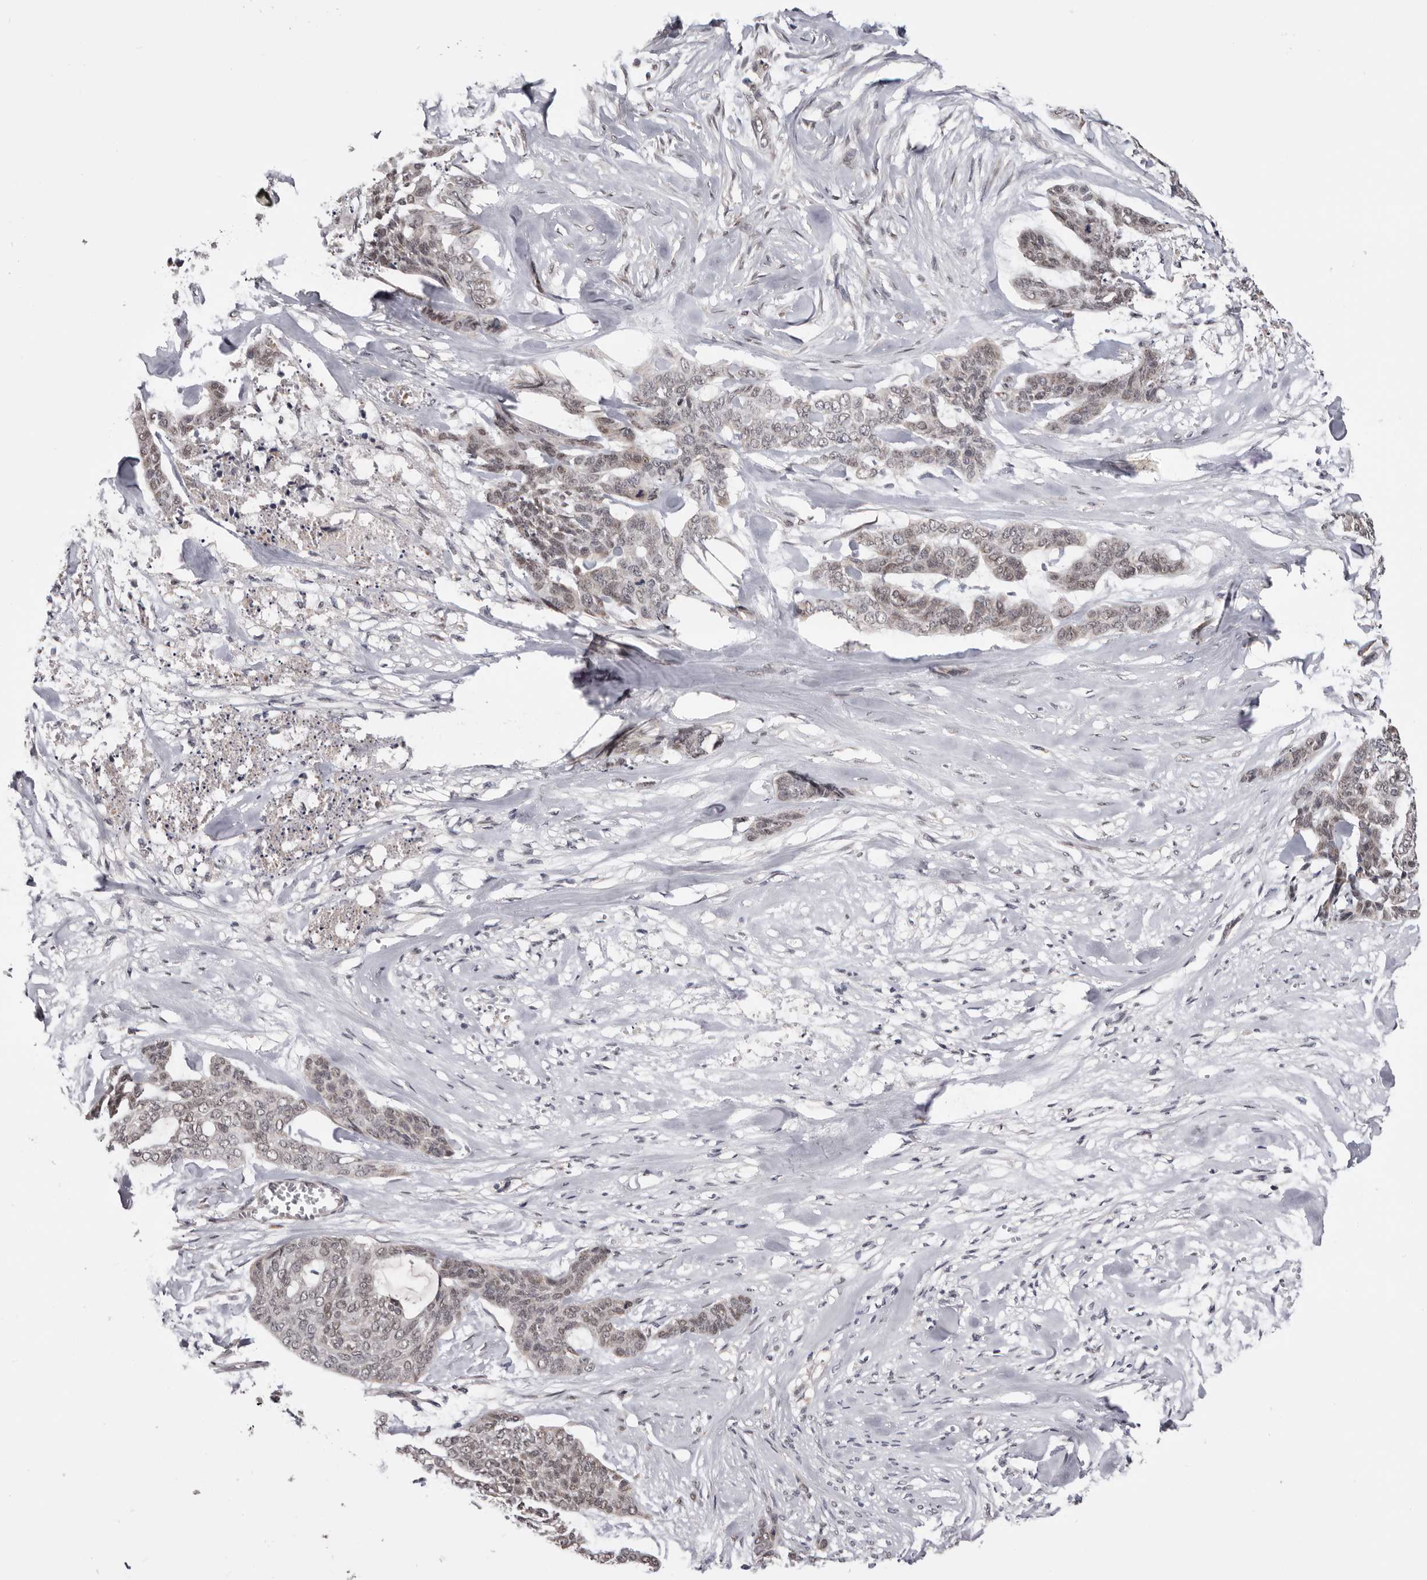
{"staining": {"intensity": "weak", "quantity": "25%-75%", "location": "cytoplasmic/membranous,nuclear"}, "tissue": "skin cancer", "cell_type": "Tumor cells", "image_type": "cancer", "snomed": [{"axis": "morphology", "description": "Basal cell carcinoma"}, {"axis": "topography", "description": "Skin"}], "caption": "Immunohistochemical staining of basal cell carcinoma (skin) reveals weak cytoplasmic/membranous and nuclear protein staining in about 25%-75% of tumor cells.", "gene": "MOGAT2", "patient": {"sex": "female", "age": 64}}